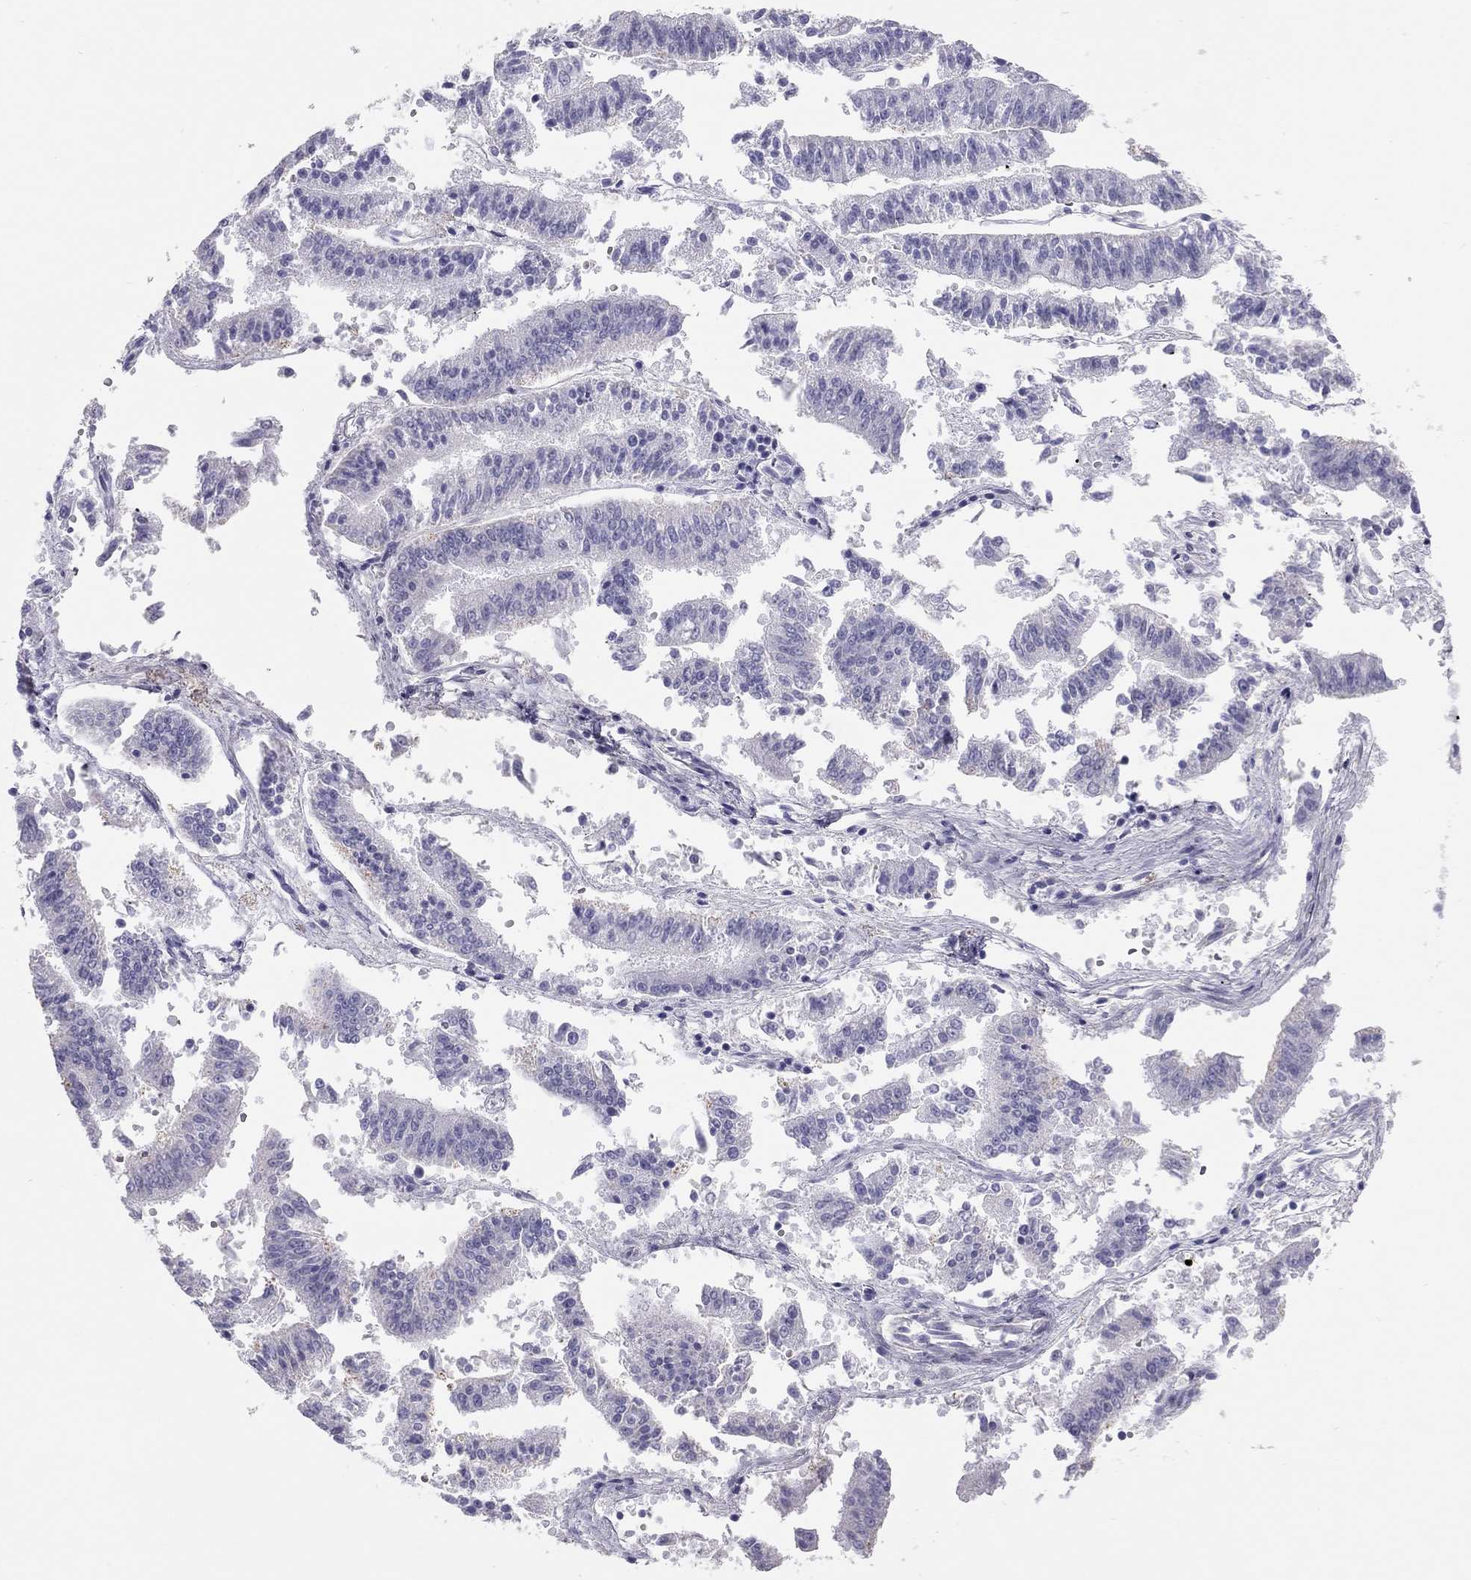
{"staining": {"intensity": "negative", "quantity": "none", "location": "none"}, "tissue": "endometrial cancer", "cell_type": "Tumor cells", "image_type": "cancer", "snomed": [{"axis": "morphology", "description": "Adenocarcinoma, NOS"}, {"axis": "topography", "description": "Endometrium"}], "caption": "High magnification brightfield microscopy of adenocarcinoma (endometrial) stained with DAB (3,3'-diaminobenzidine) (brown) and counterstained with hematoxylin (blue): tumor cells show no significant expression. (DAB (3,3'-diaminobenzidine) IHC with hematoxylin counter stain).", "gene": "SPATA12", "patient": {"sex": "female", "age": 66}}